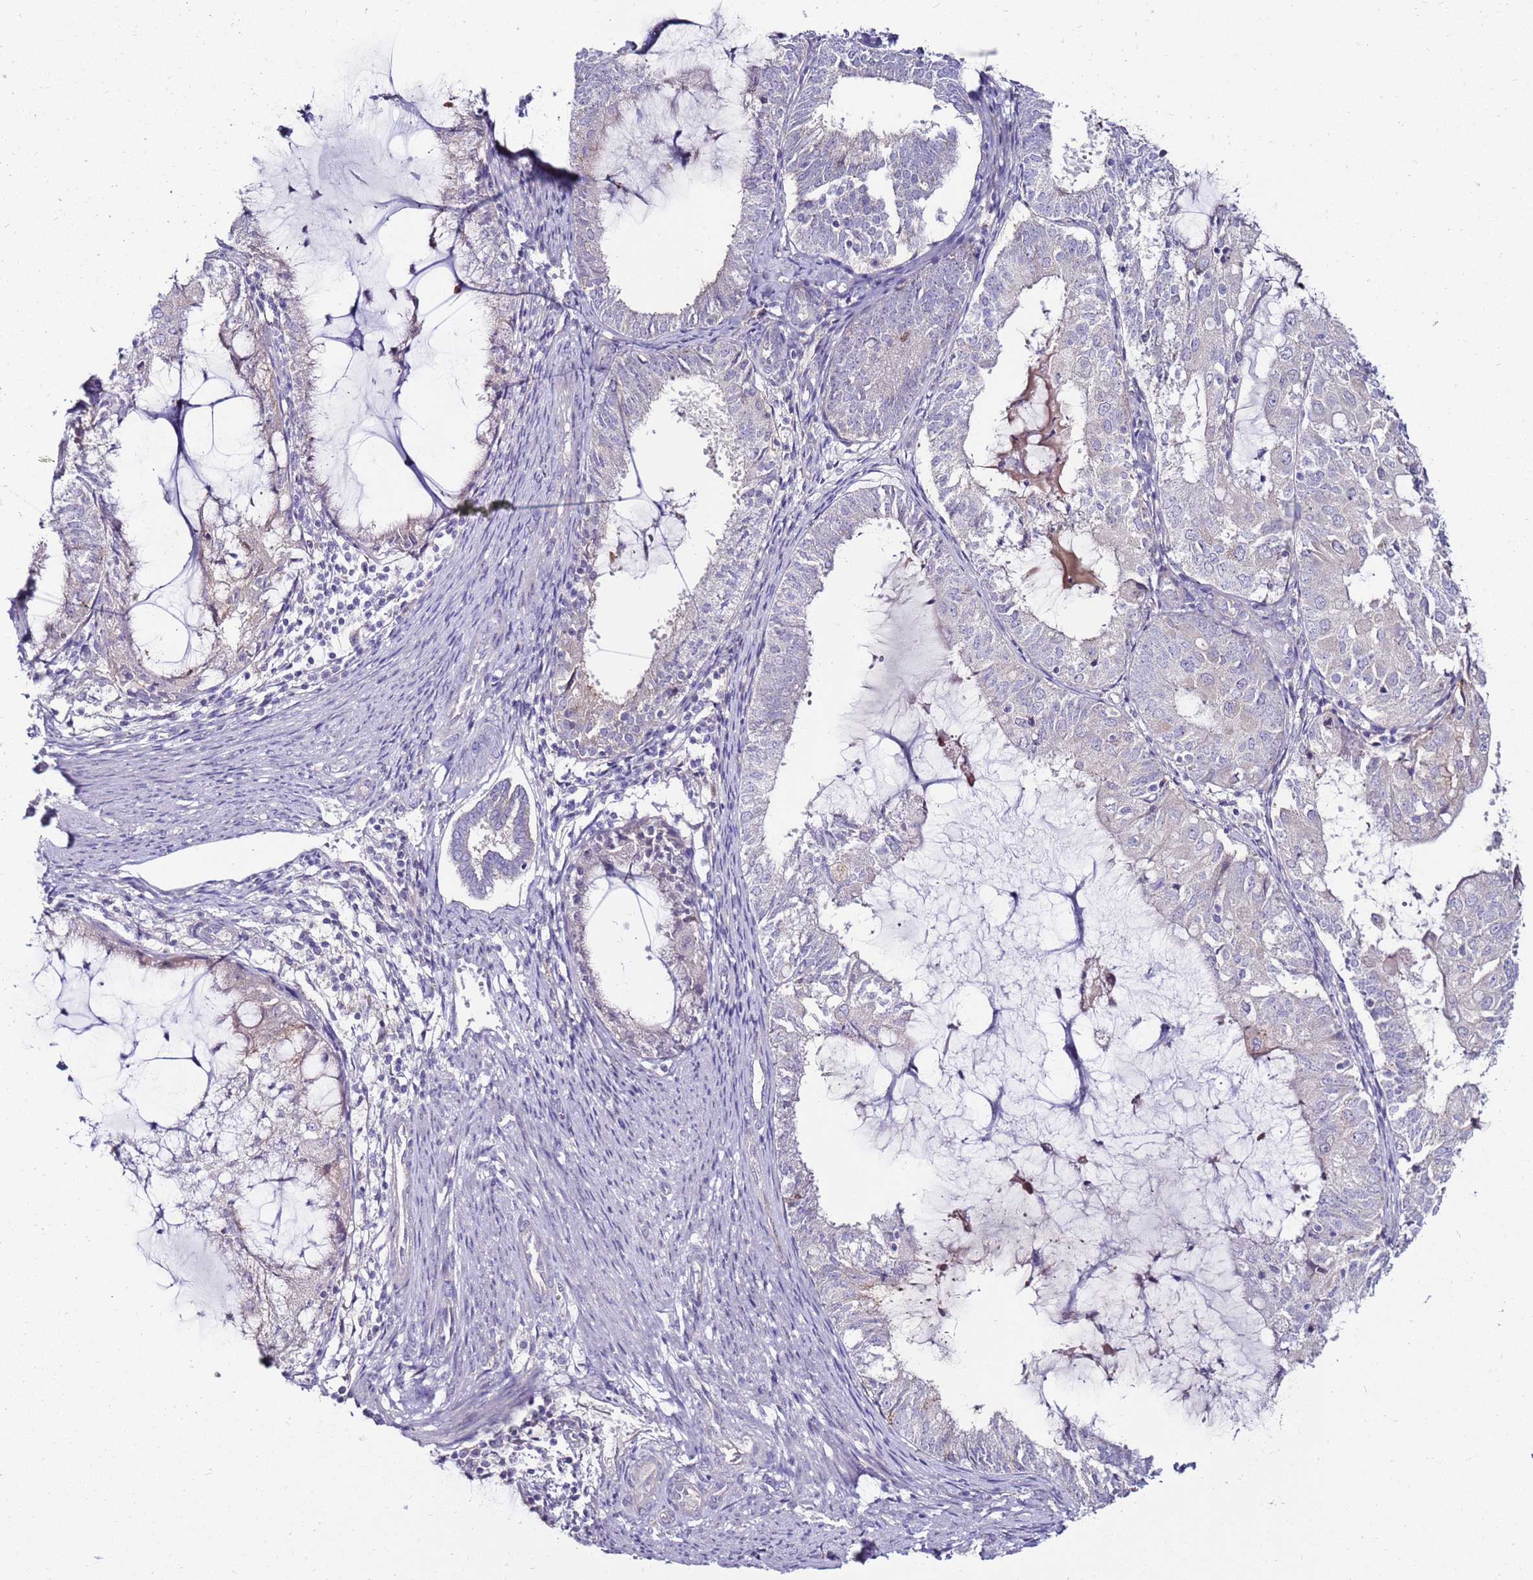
{"staining": {"intensity": "negative", "quantity": "none", "location": "none"}, "tissue": "endometrial cancer", "cell_type": "Tumor cells", "image_type": "cancer", "snomed": [{"axis": "morphology", "description": "Adenocarcinoma, NOS"}, {"axis": "topography", "description": "Endometrium"}], "caption": "IHC of endometrial adenocarcinoma displays no positivity in tumor cells.", "gene": "GPN3", "patient": {"sex": "female", "age": 81}}